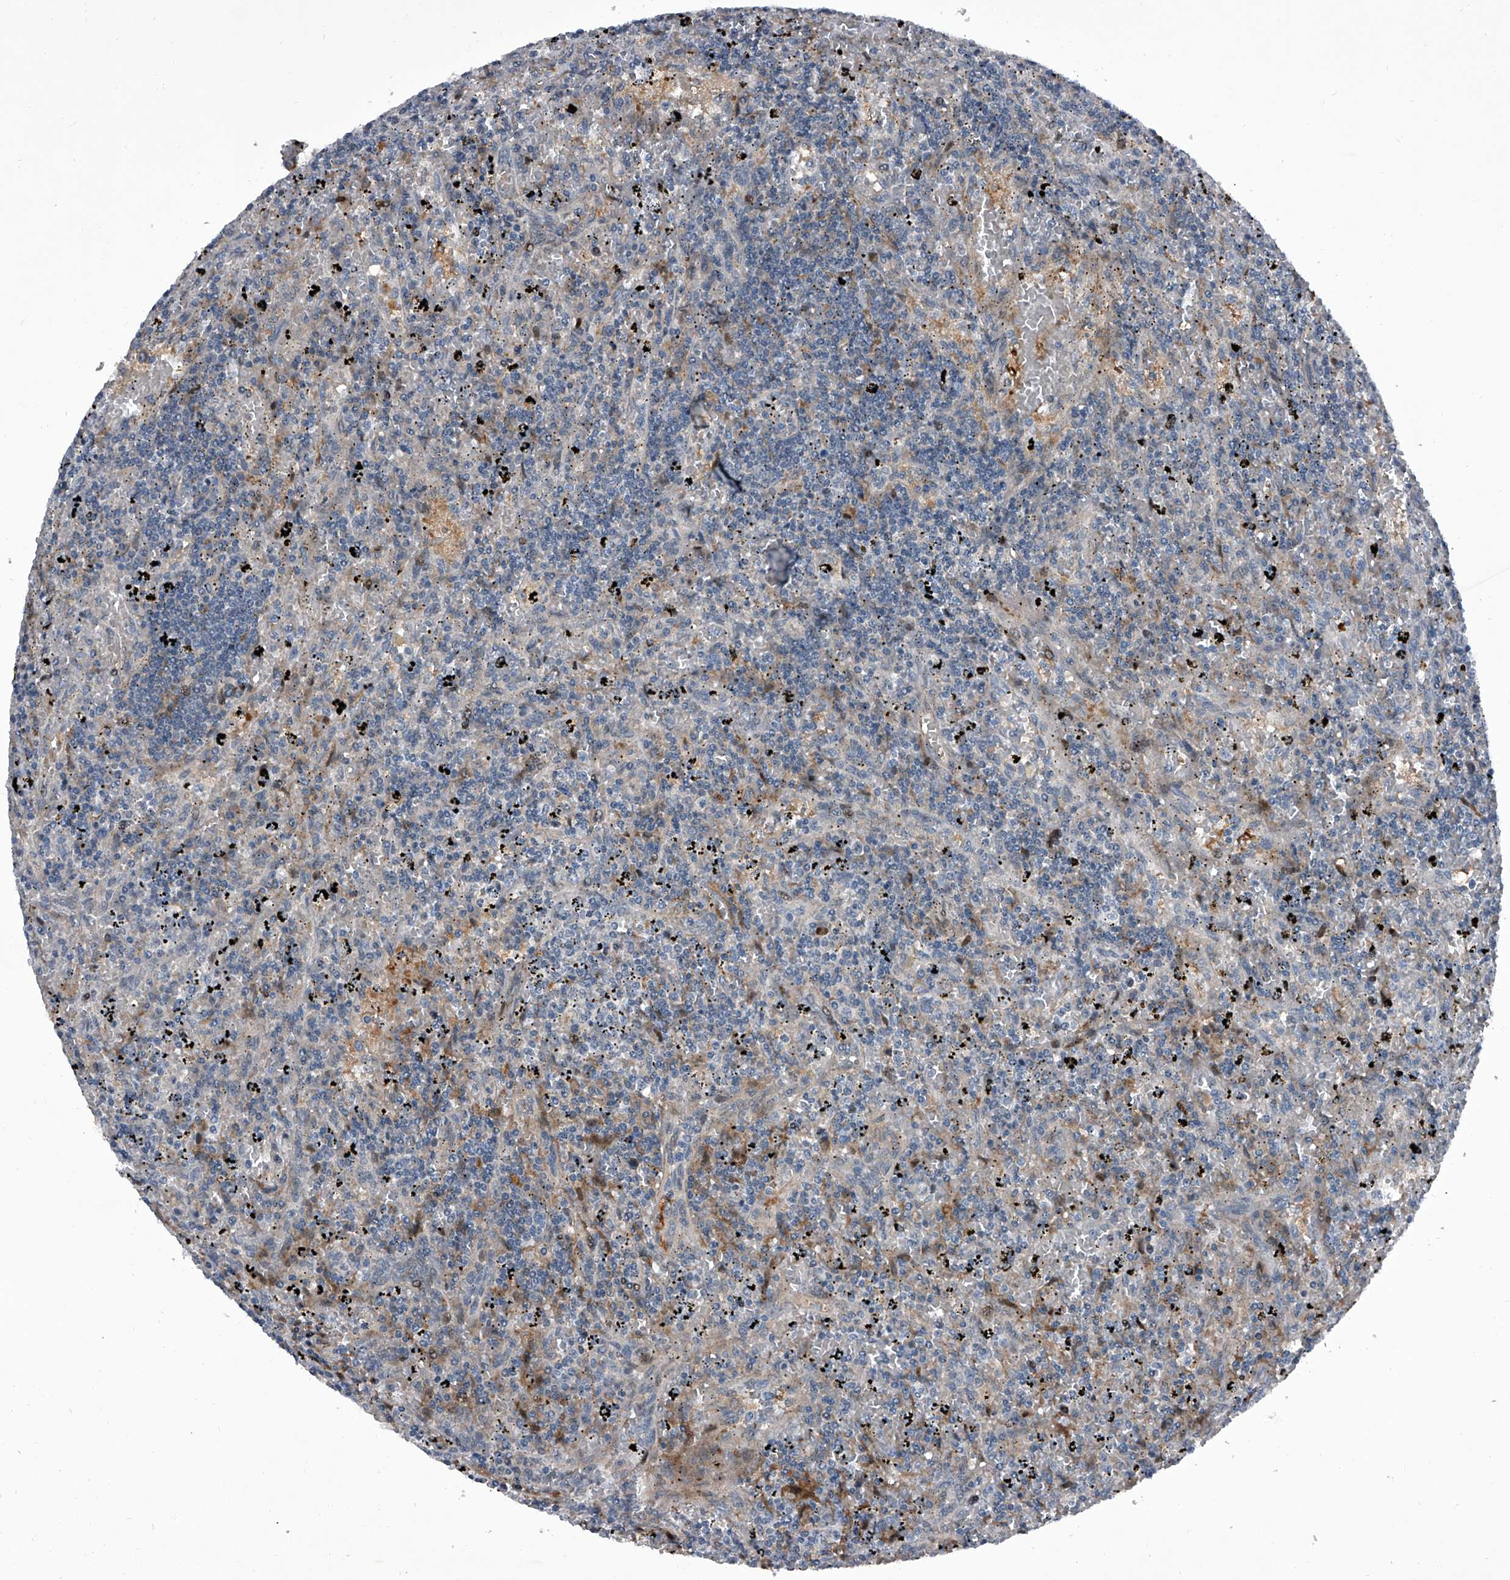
{"staining": {"intensity": "negative", "quantity": "none", "location": "none"}, "tissue": "lymphoma", "cell_type": "Tumor cells", "image_type": "cancer", "snomed": [{"axis": "morphology", "description": "Malignant lymphoma, non-Hodgkin's type, Low grade"}, {"axis": "topography", "description": "Spleen"}], "caption": "A photomicrograph of human lymphoma is negative for staining in tumor cells.", "gene": "ELK4", "patient": {"sex": "male", "age": 76}}